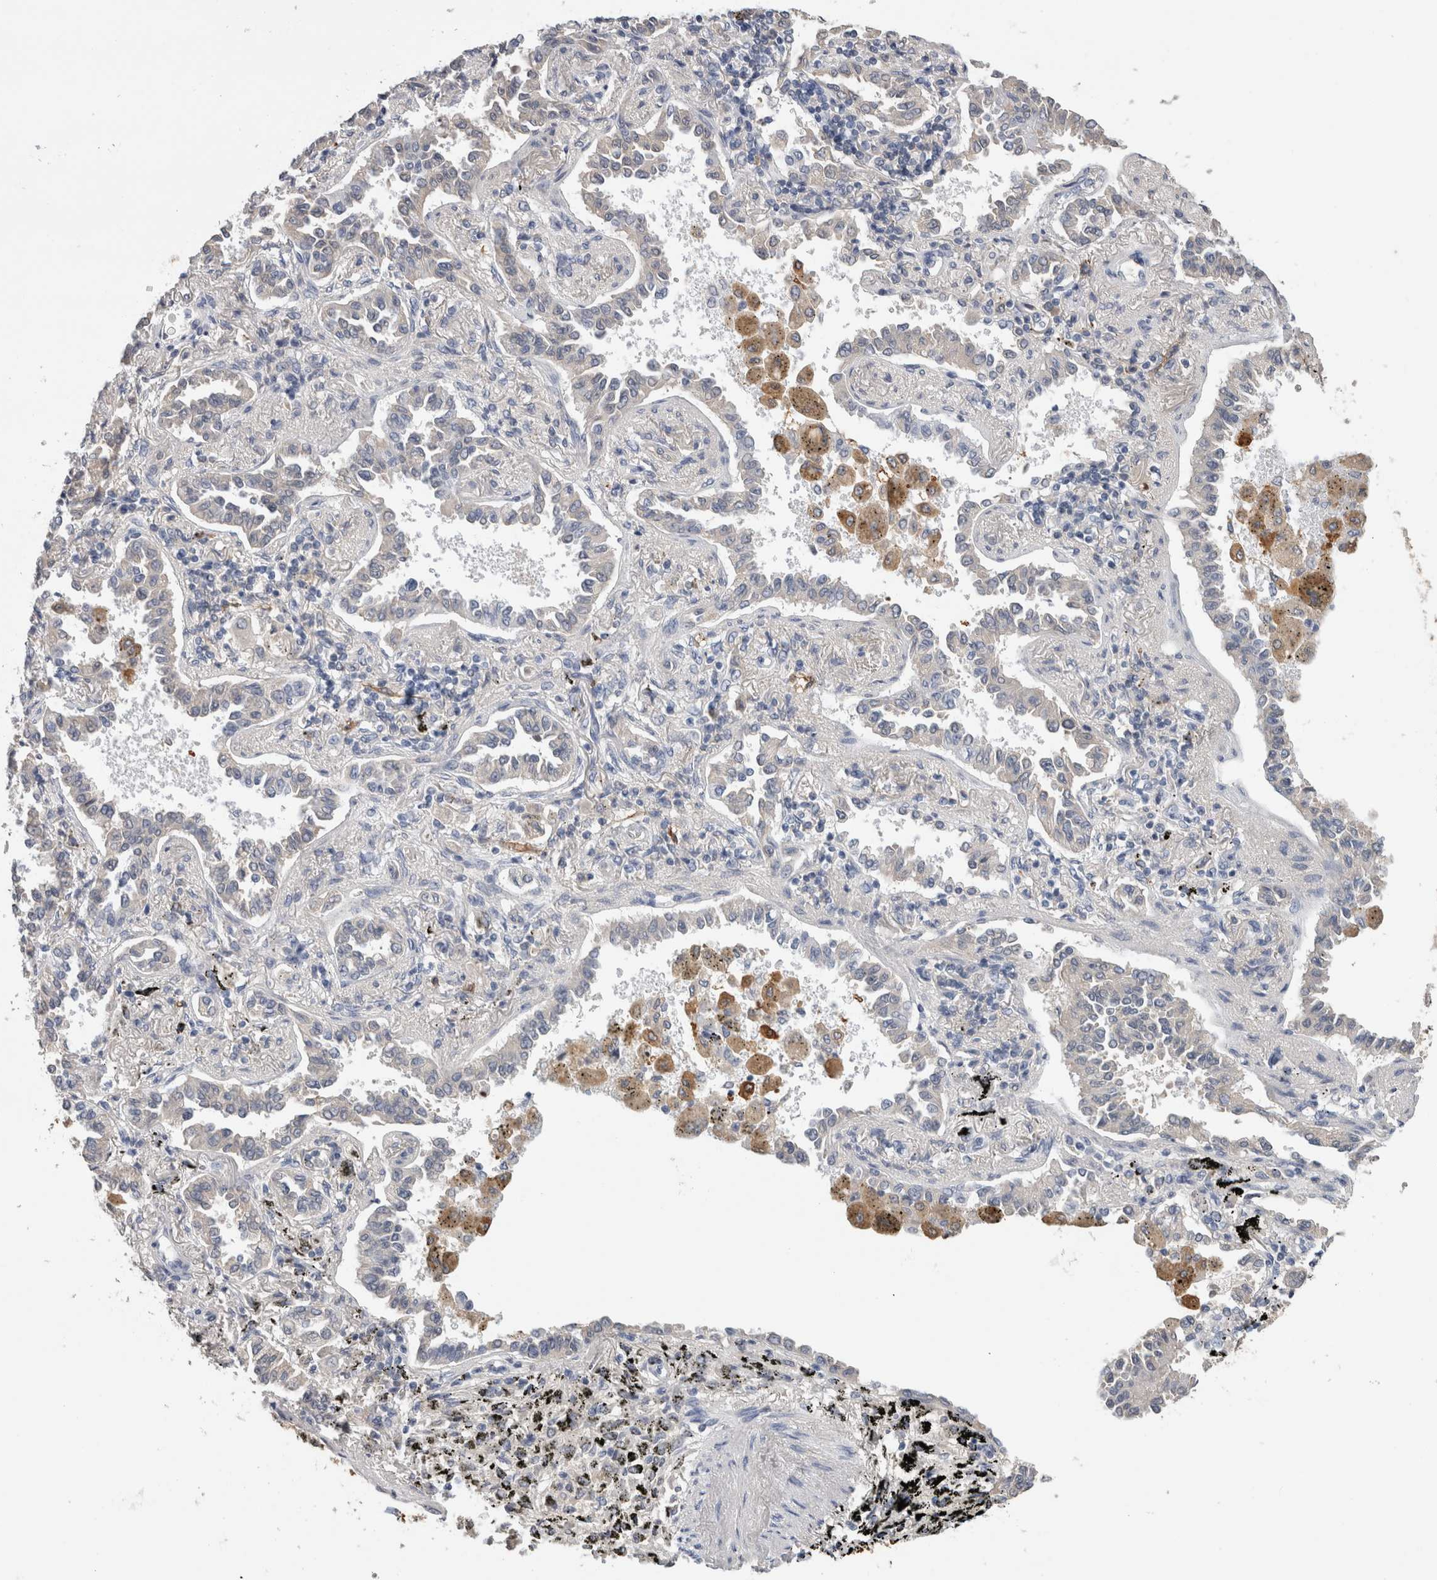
{"staining": {"intensity": "negative", "quantity": "none", "location": "none"}, "tissue": "lung cancer", "cell_type": "Tumor cells", "image_type": "cancer", "snomed": [{"axis": "morphology", "description": "Normal tissue, NOS"}, {"axis": "morphology", "description": "Adenocarcinoma, NOS"}, {"axis": "topography", "description": "Lung"}], "caption": "Image shows no protein positivity in tumor cells of lung cancer tissue.", "gene": "FABP4", "patient": {"sex": "male", "age": 59}}